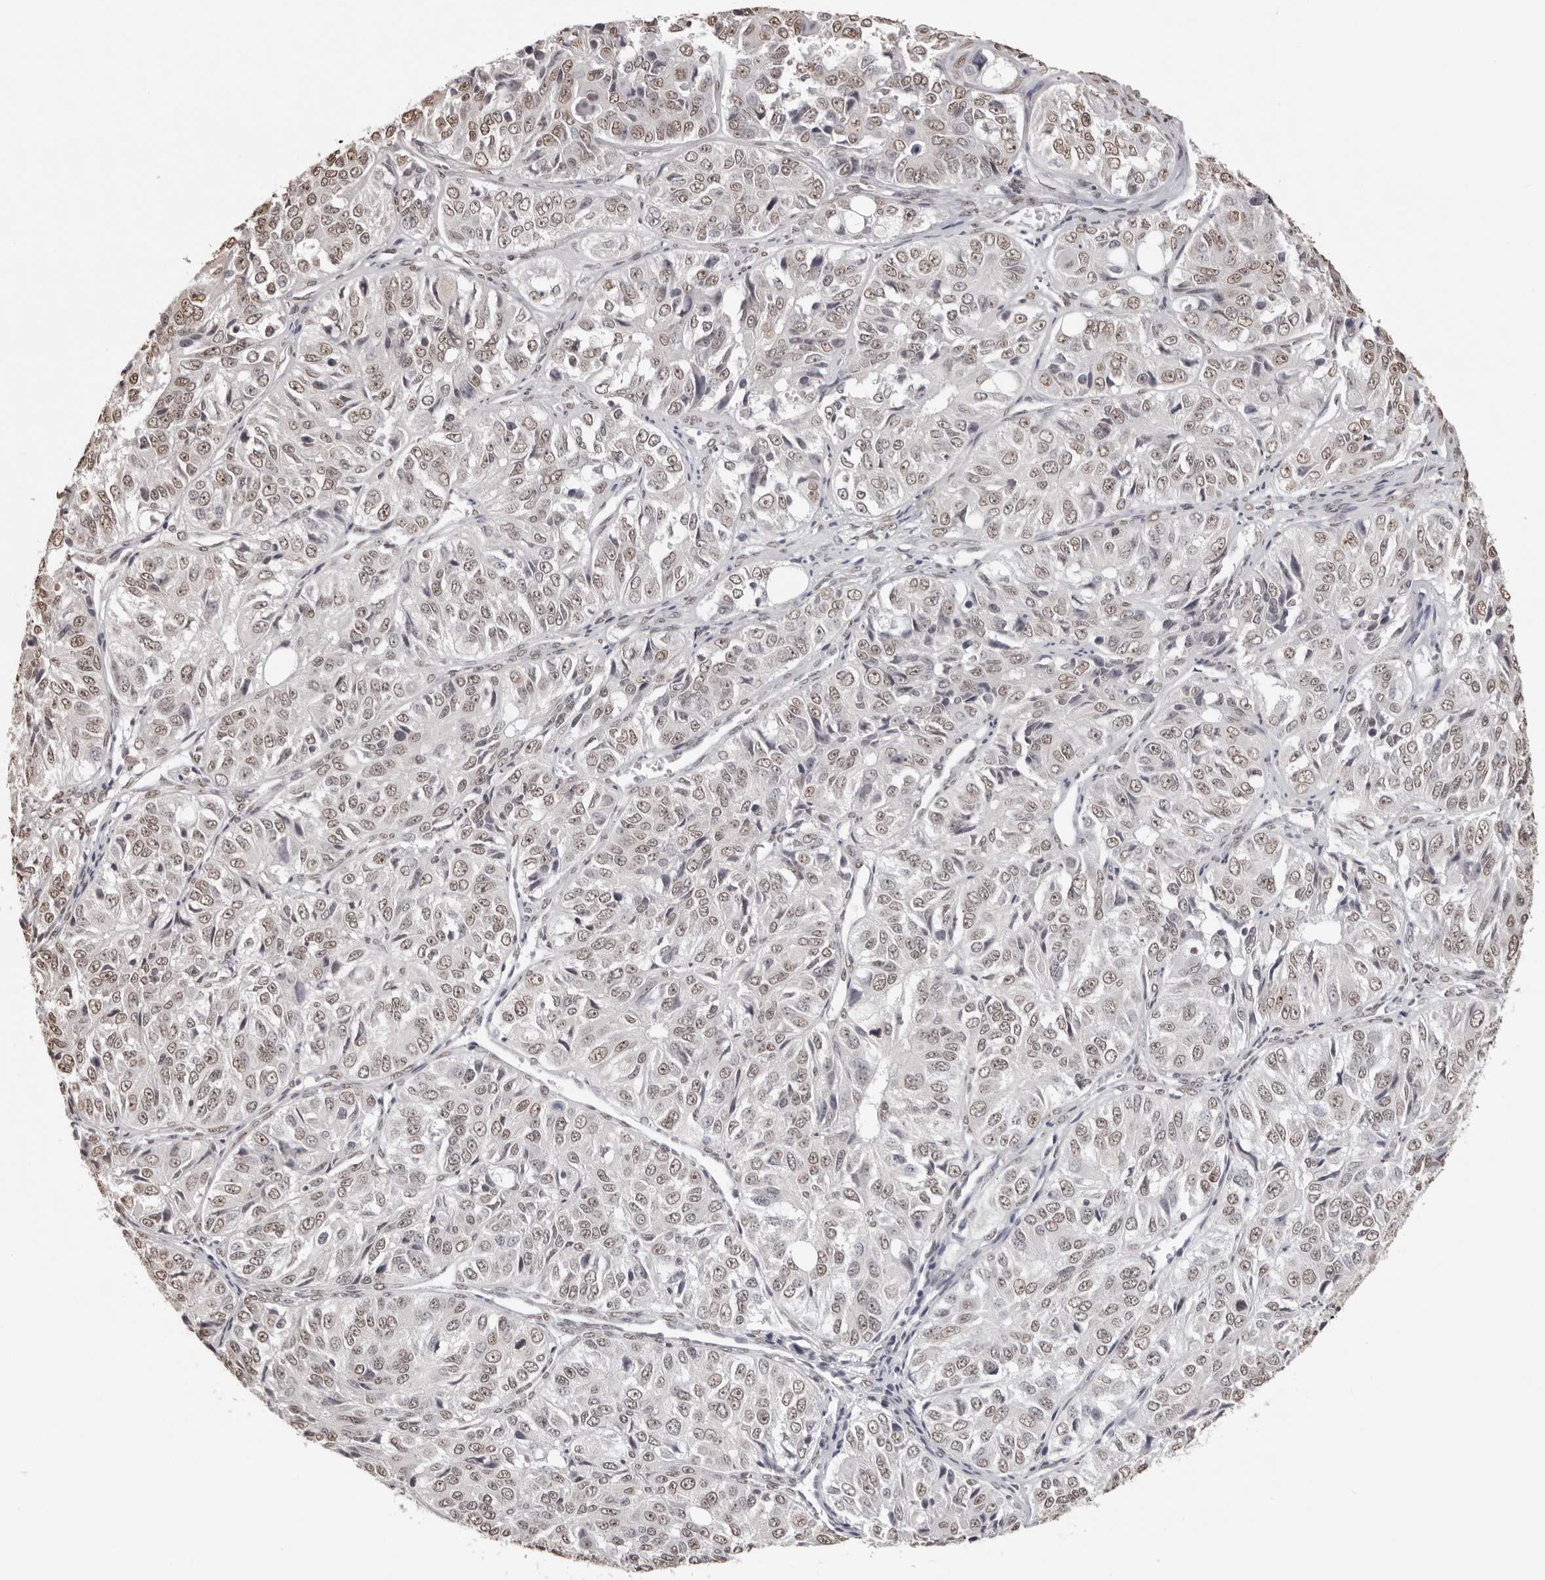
{"staining": {"intensity": "weak", "quantity": "25%-75%", "location": "nuclear"}, "tissue": "ovarian cancer", "cell_type": "Tumor cells", "image_type": "cancer", "snomed": [{"axis": "morphology", "description": "Carcinoma, endometroid"}, {"axis": "topography", "description": "Ovary"}], "caption": "Human ovarian cancer stained with a brown dye demonstrates weak nuclear positive staining in about 25%-75% of tumor cells.", "gene": "OLIG3", "patient": {"sex": "female", "age": 51}}